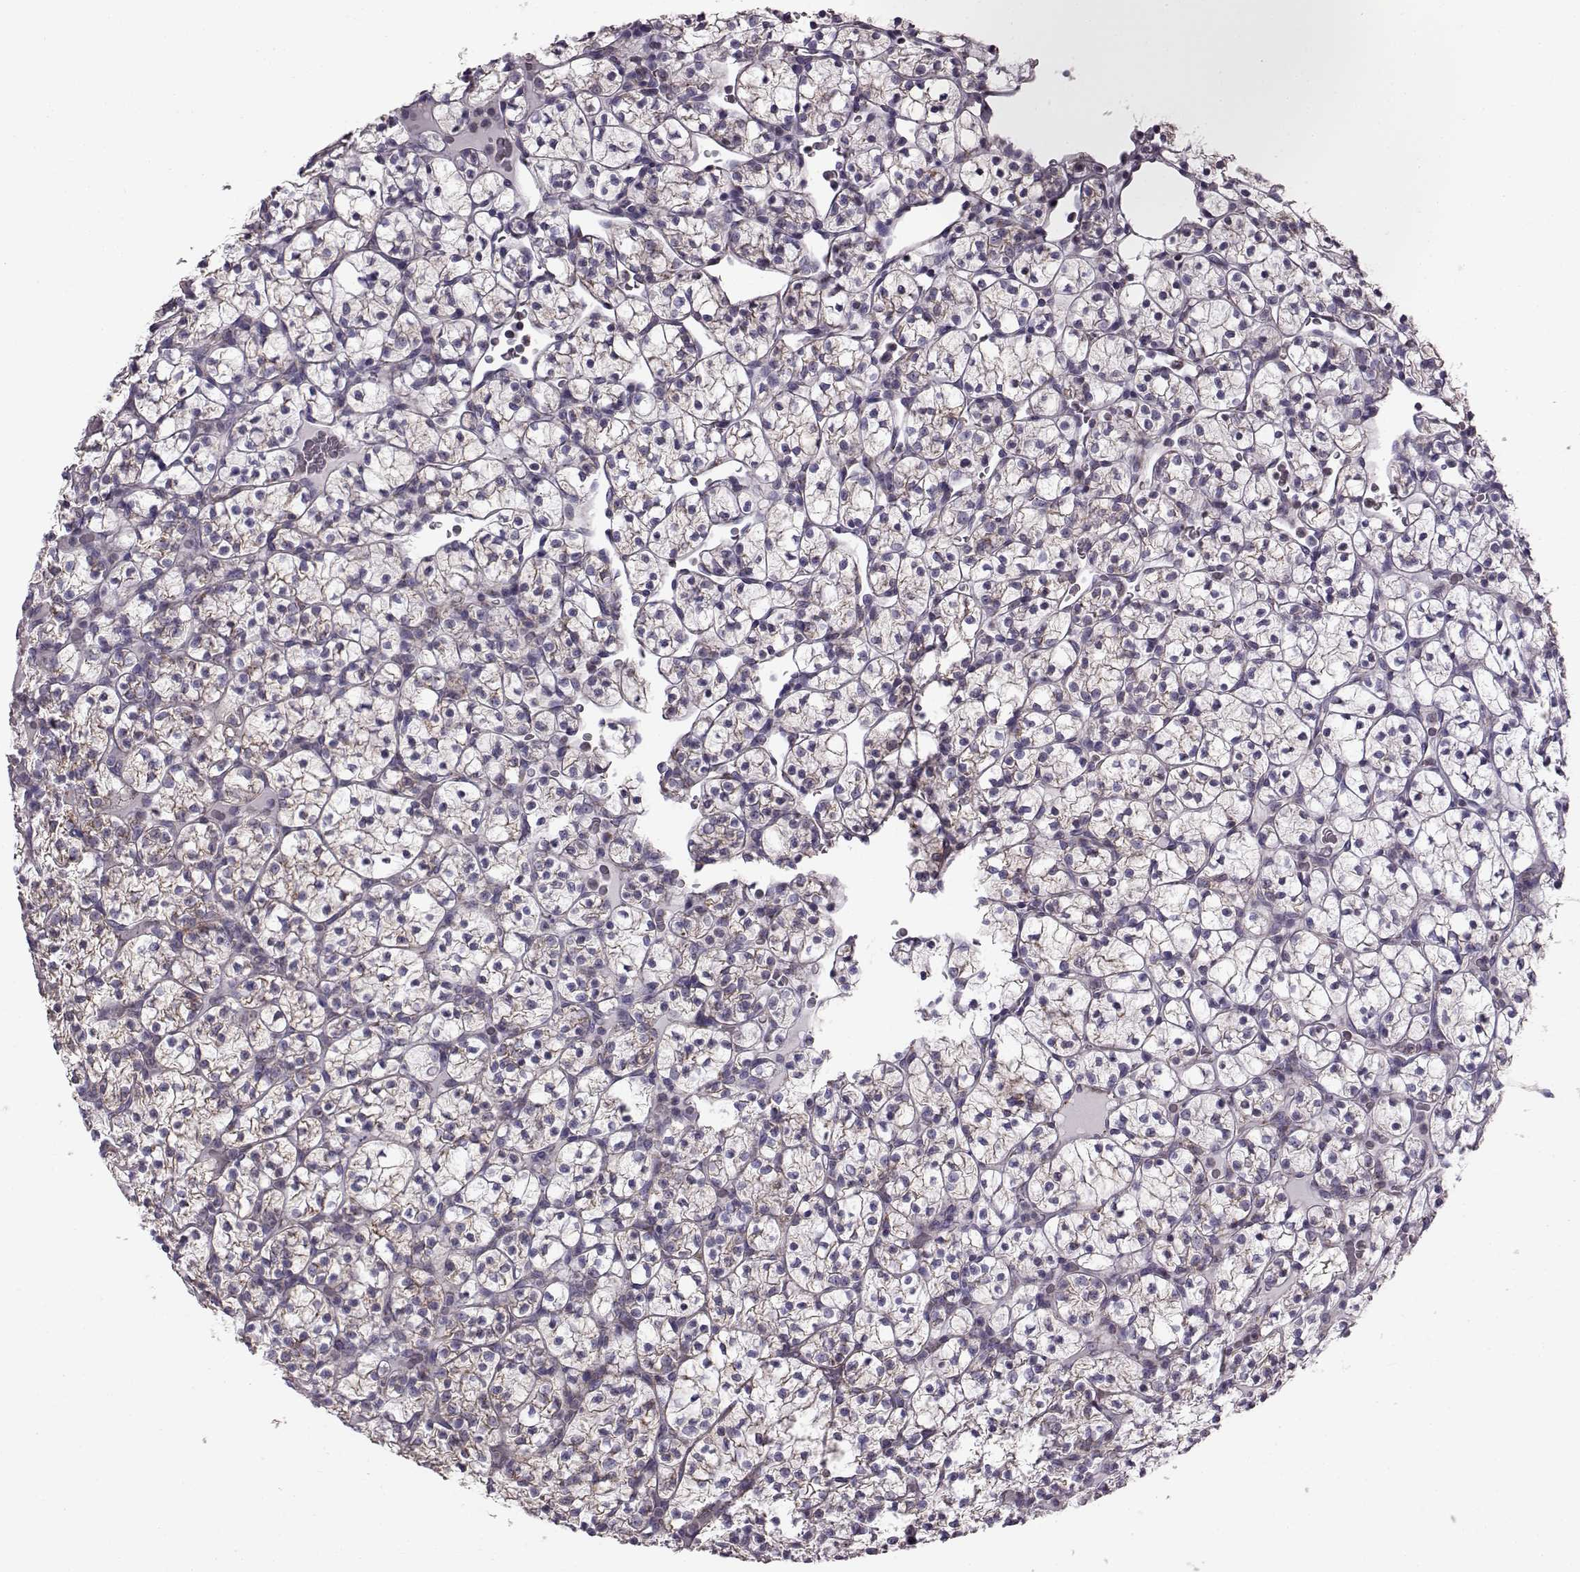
{"staining": {"intensity": "weak", "quantity": ">75%", "location": "cytoplasmic/membranous"}, "tissue": "renal cancer", "cell_type": "Tumor cells", "image_type": "cancer", "snomed": [{"axis": "morphology", "description": "Adenocarcinoma, NOS"}, {"axis": "topography", "description": "Kidney"}], "caption": "Immunohistochemistry photomicrograph of neoplastic tissue: human renal cancer (adenocarcinoma) stained using immunohistochemistry displays low levels of weak protein expression localized specifically in the cytoplasmic/membranous of tumor cells, appearing as a cytoplasmic/membranous brown color.", "gene": "FAM8A1", "patient": {"sex": "female", "age": 89}}